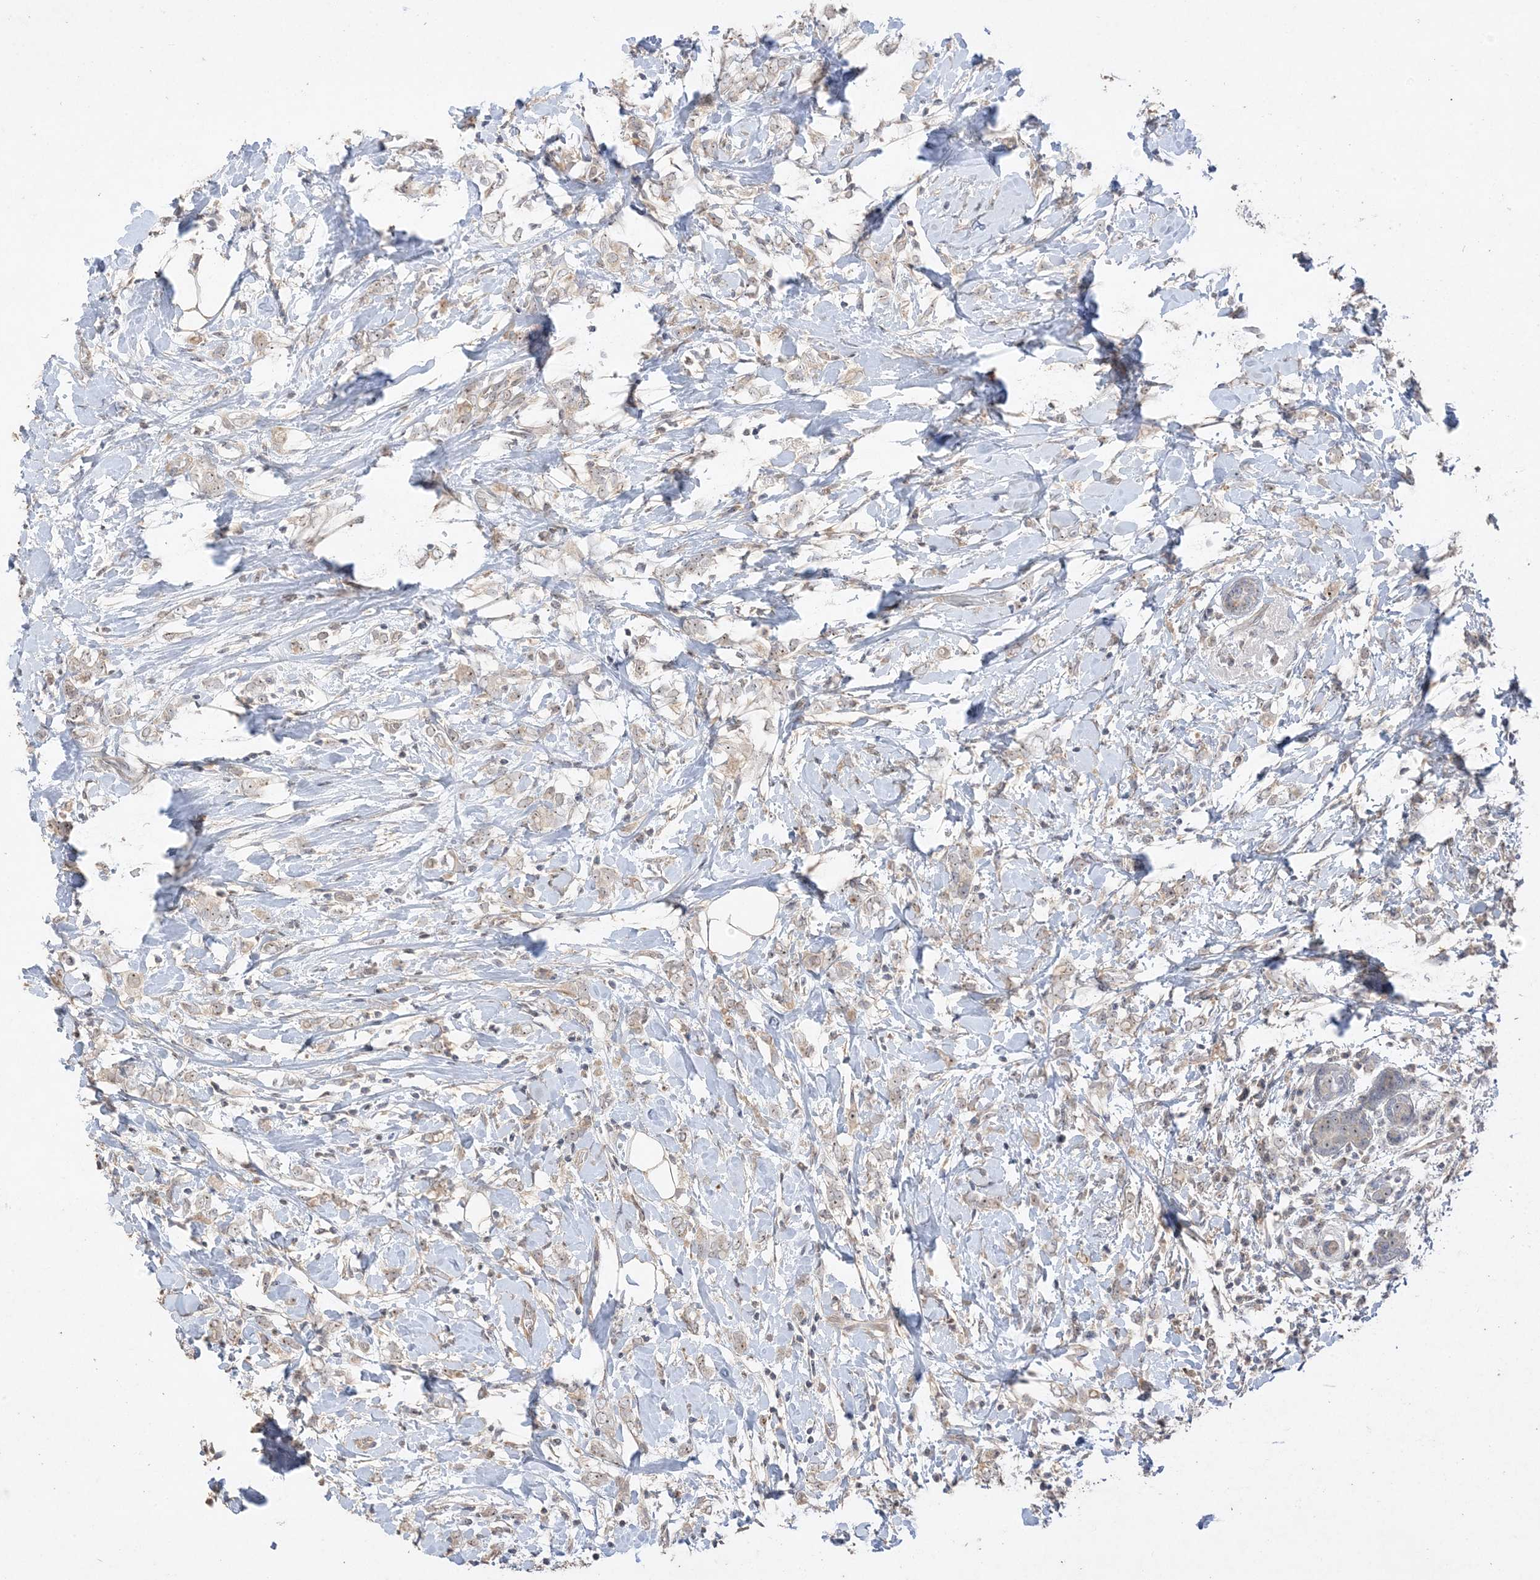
{"staining": {"intensity": "weak", "quantity": "<25%", "location": "nuclear"}, "tissue": "breast cancer", "cell_type": "Tumor cells", "image_type": "cancer", "snomed": [{"axis": "morphology", "description": "Normal tissue, NOS"}, {"axis": "morphology", "description": "Lobular carcinoma"}, {"axis": "topography", "description": "Breast"}], "caption": "This is an immunohistochemistry micrograph of breast cancer. There is no staining in tumor cells.", "gene": "DDX18", "patient": {"sex": "female", "age": 47}}